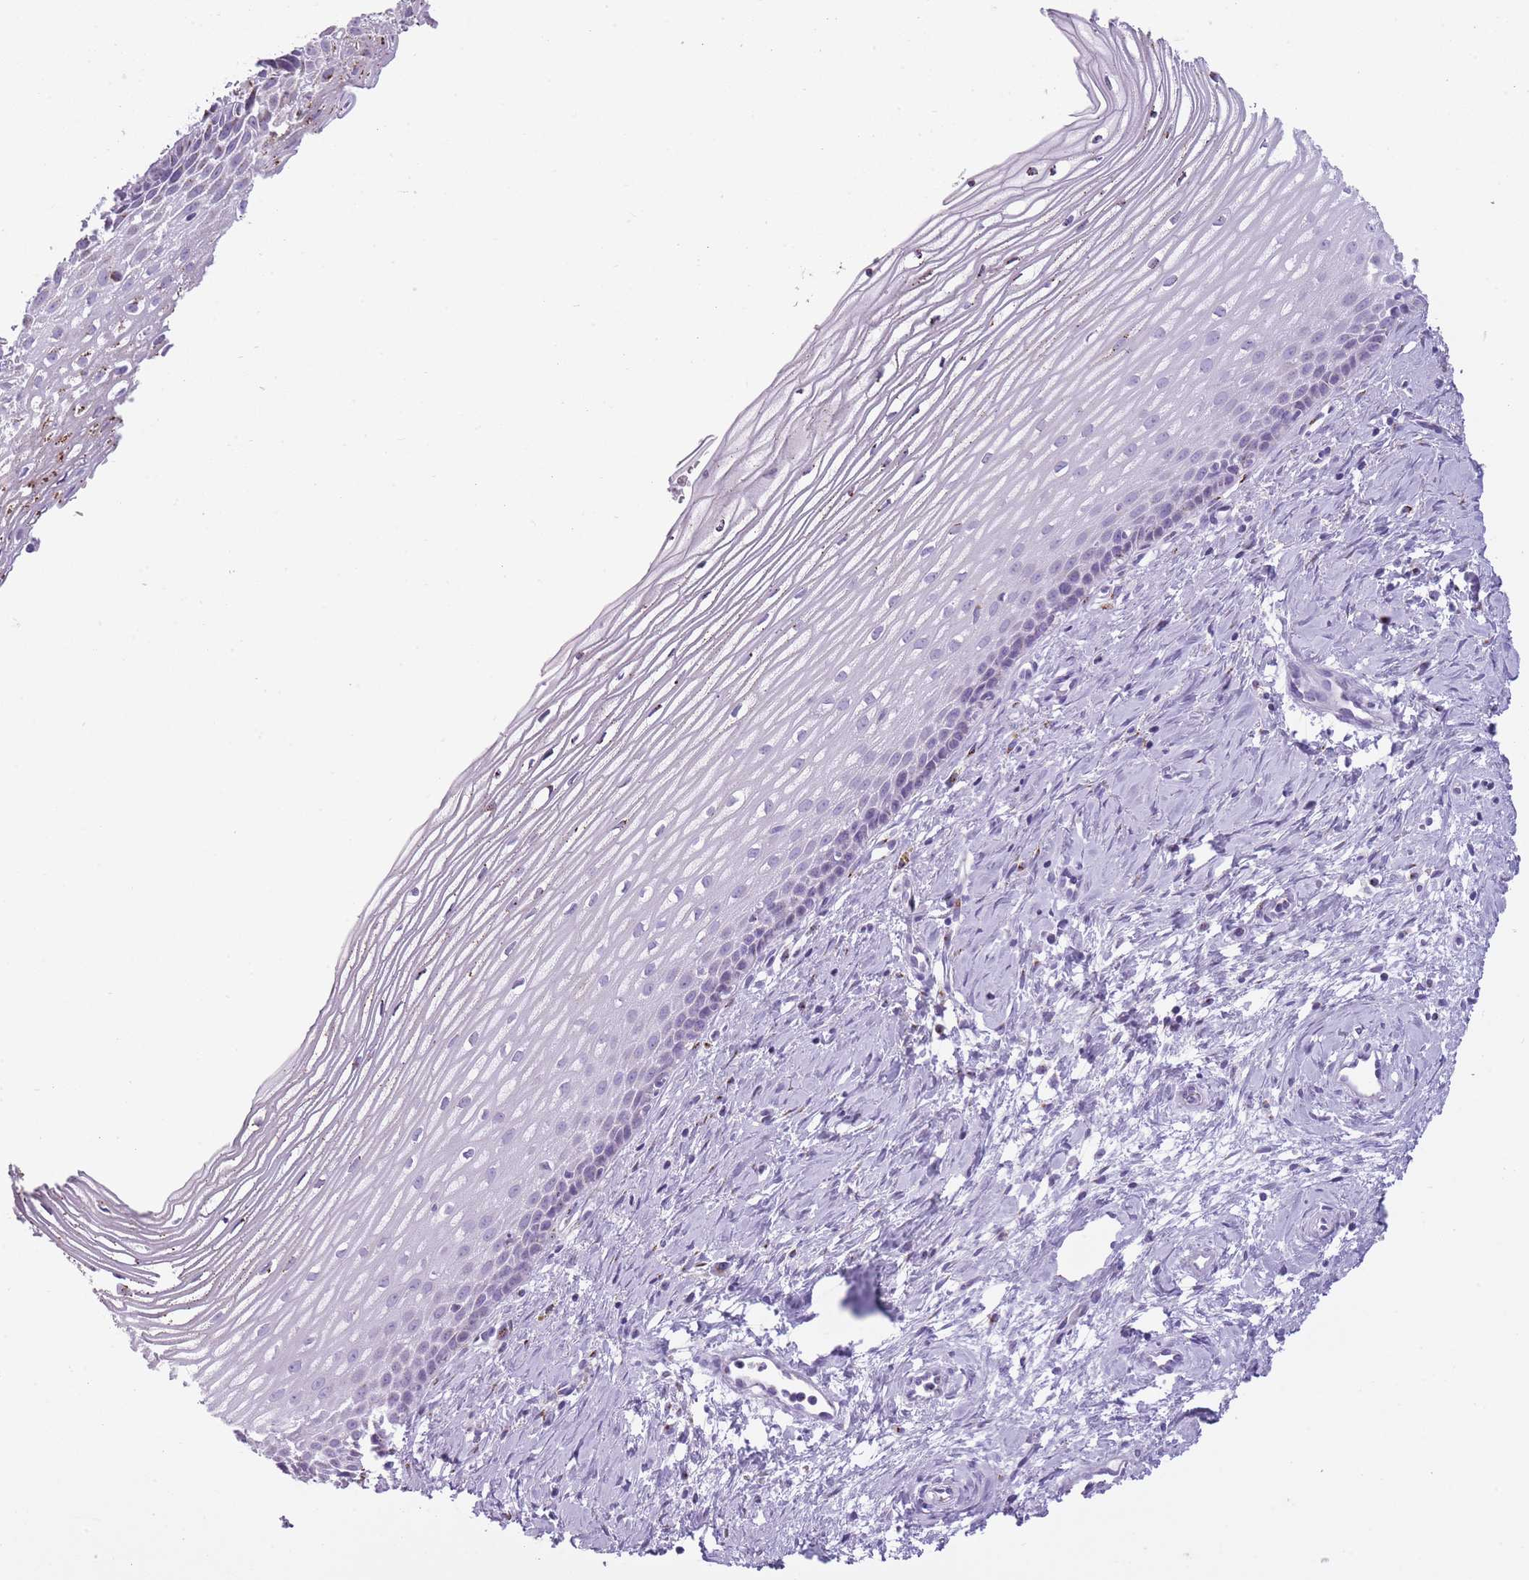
{"staining": {"intensity": "moderate", "quantity": "25%-75%", "location": "cytoplasmic/membranous"}, "tissue": "cervix", "cell_type": "Glandular cells", "image_type": "normal", "snomed": [{"axis": "morphology", "description": "Normal tissue, NOS"}, {"axis": "topography", "description": "Cervix"}], "caption": "Cervix stained with IHC shows moderate cytoplasmic/membranous staining in approximately 25%-75% of glandular cells. (brown staining indicates protein expression, while blue staining denotes nuclei).", "gene": "B4GALT2", "patient": {"sex": "female", "age": 47}}